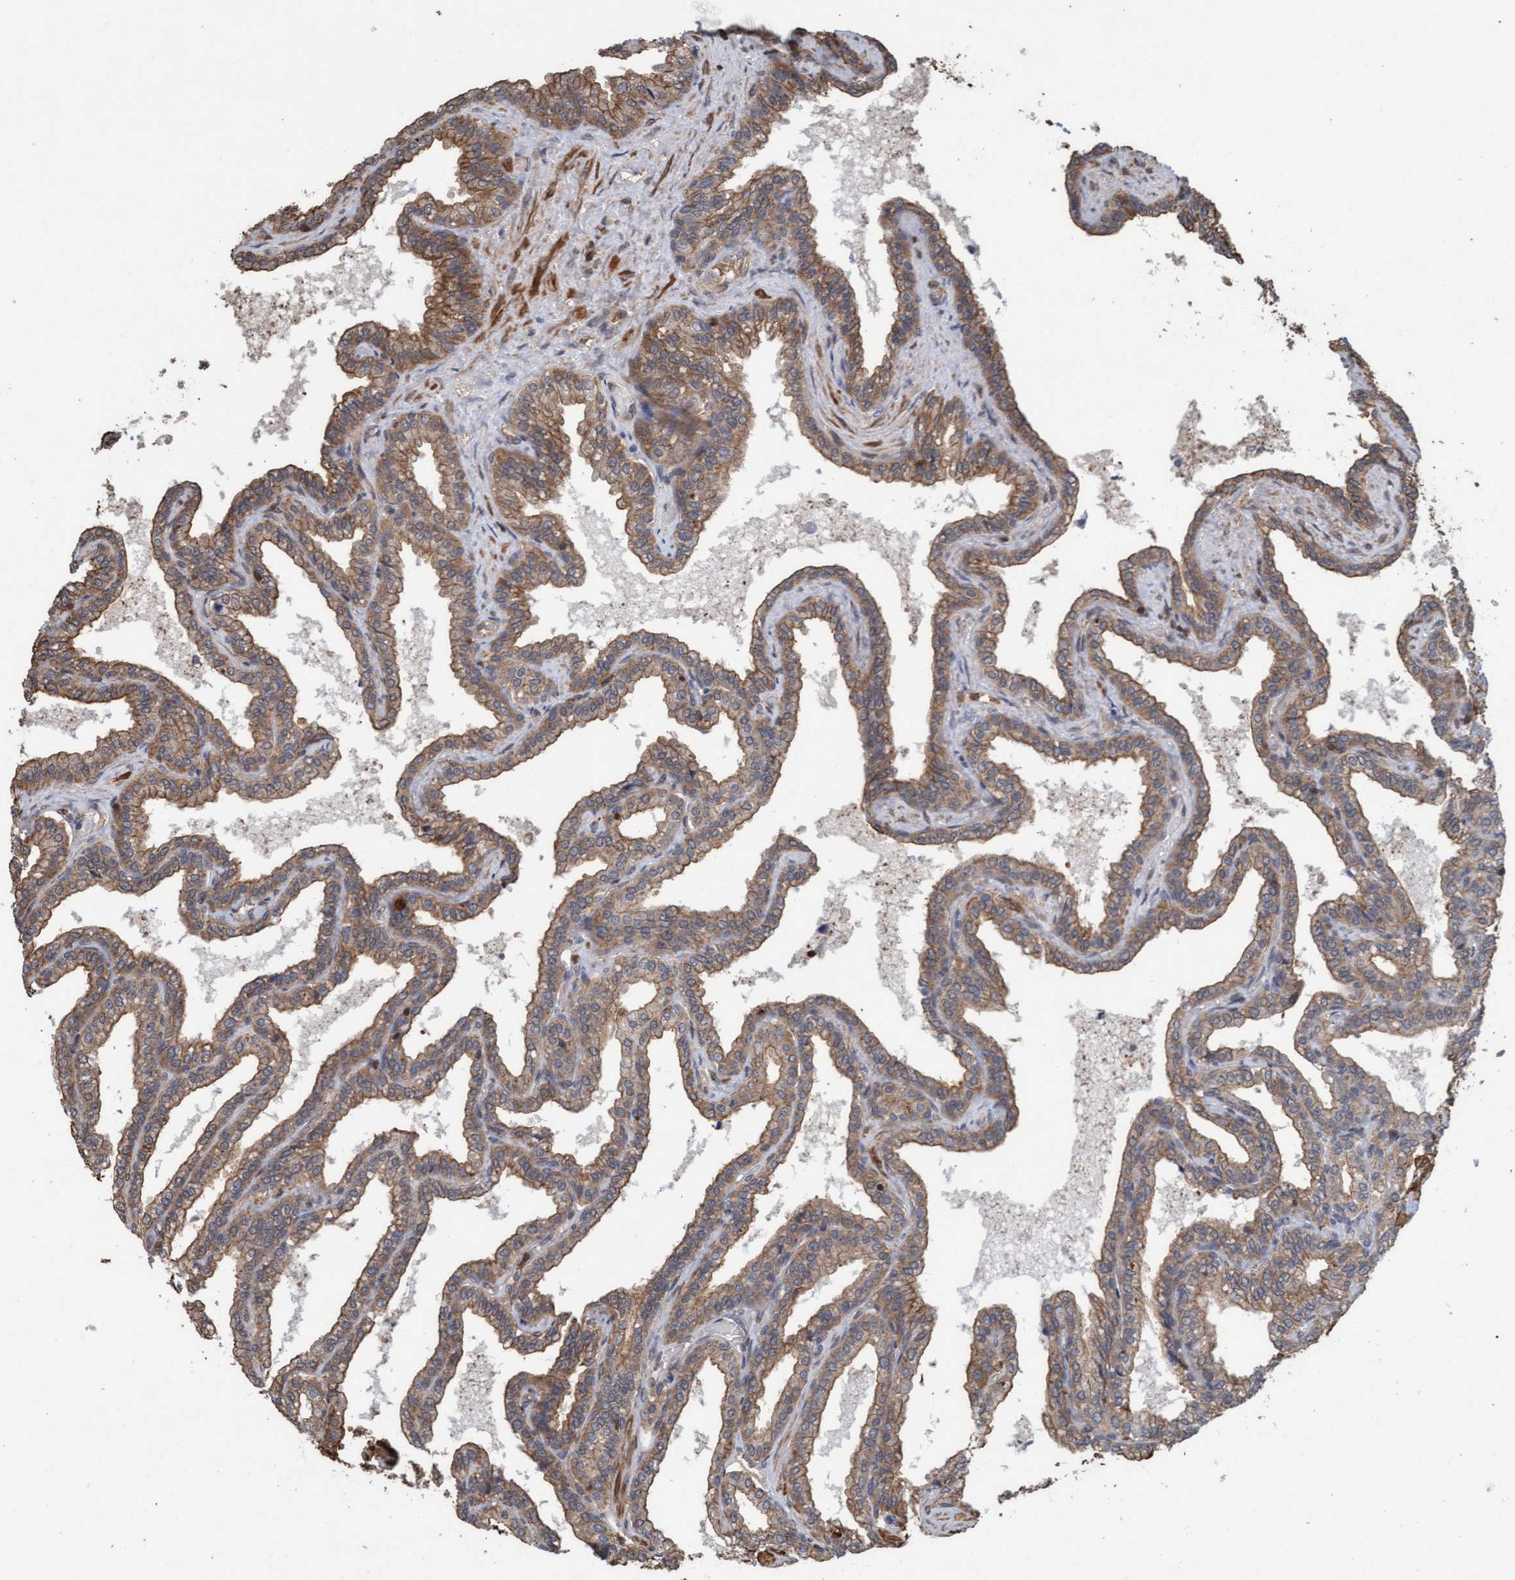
{"staining": {"intensity": "moderate", "quantity": ">75%", "location": "cytoplasmic/membranous"}, "tissue": "seminal vesicle", "cell_type": "Glandular cells", "image_type": "normal", "snomed": [{"axis": "morphology", "description": "Normal tissue, NOS"}, {"axis": "topography", "description": "Seminal veicle"}], "caption": "Seminal vesicle stained with immunohistochemistry demonstrates moderate cytoplasmic/membranous staining in about >75% of glandular cells. The staining was performed using DAB (3,3'-diaminobenzidine) to visualize the protein expression in brown, while the nuclei were stained in blue with hematoxylin (Magnification: 20x).", "gene": "FXR2", "patient": {"sex": "male", "age": 46}}